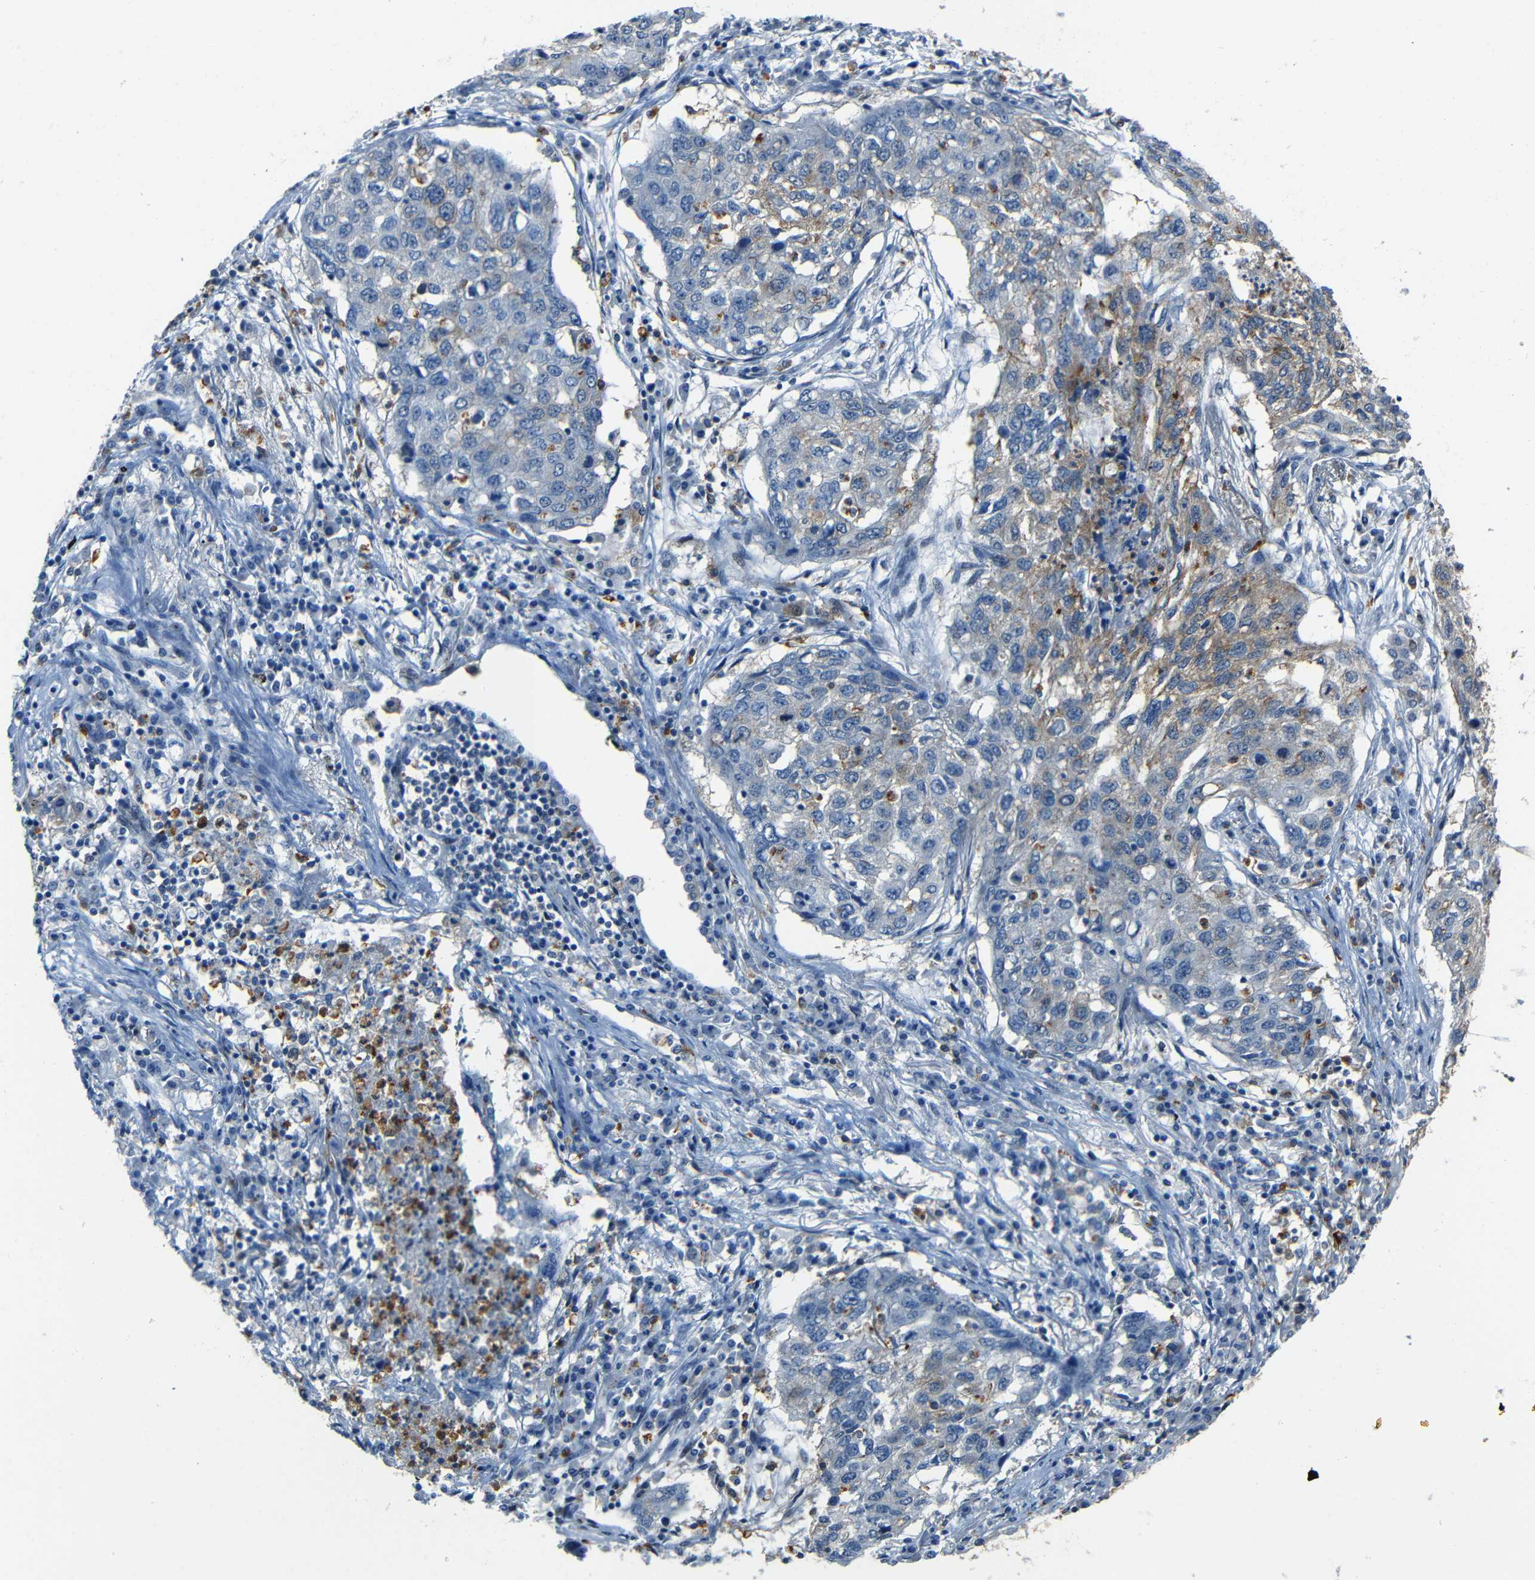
{"staining": {"intensity": "moderate", "quantity": "25%-75%", "location": "cytoplasmic/membranous"}, "tissue": "lung cancer", "cell_type": "Tumor cells", "image_type": "cancer", "snomed": [{"axis": "morphology", "description": "Squamous cell carcinoma, NOS"}, {"axis": "topography", "description": "Lung"}], "caption": "Immunohistochemical staining of squamous cell carcinoma (lung) shows medium levels of moderate cytoplasmic/membranous protein staining in about 25%-75% of tumor cells. The protein of interest is shown in brown color, while the nuclei are stained blue.", "gene": "DNAJC5", "patient": {"sex": "female", "age": 63}}